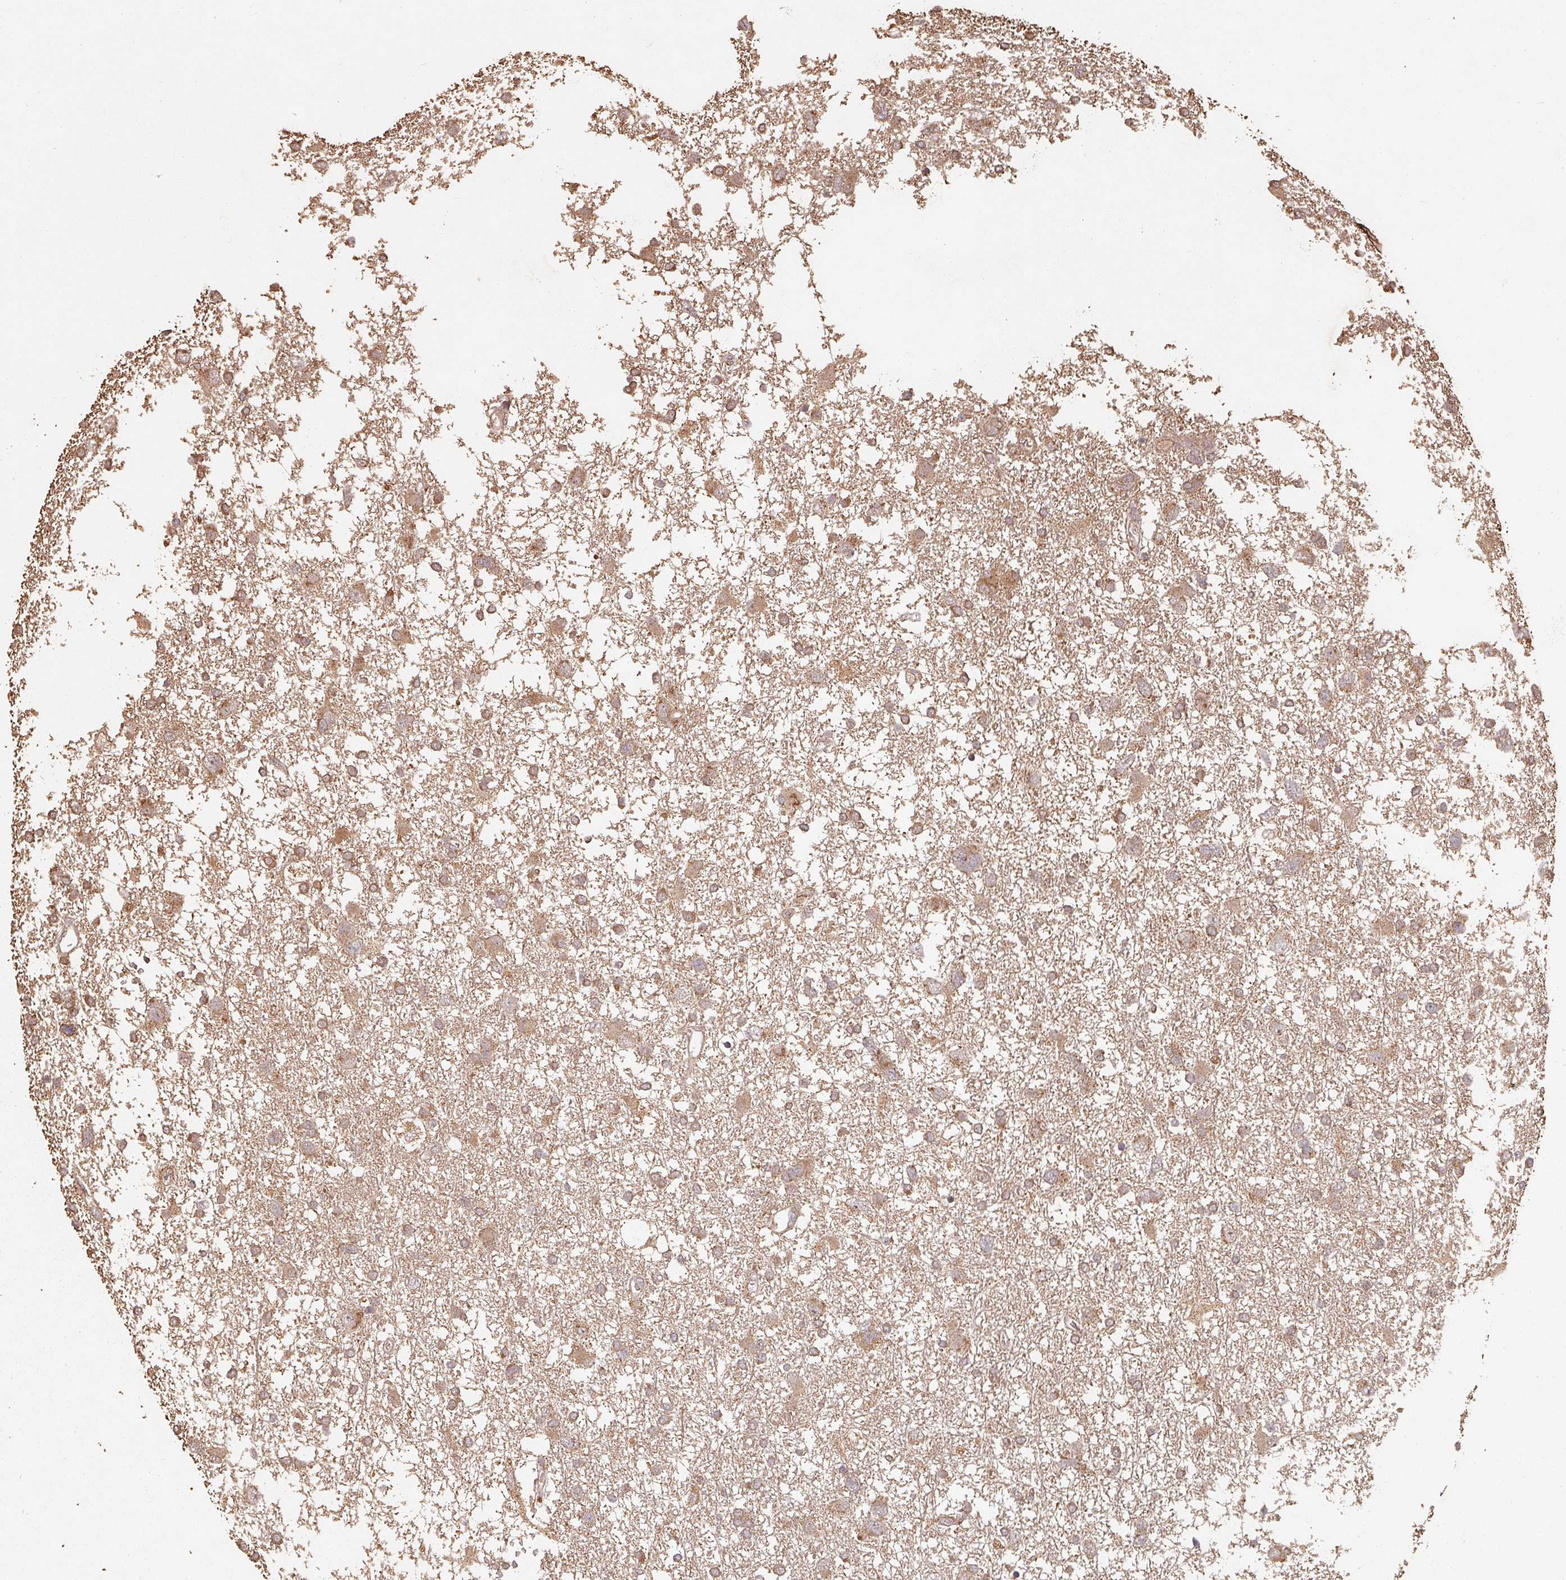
{"staining": {"intensity": "moderate", "quantity": ">75%", "location": "cytoplasmic/membranous"}, "tissue": "glioma", "cell_type": "Tumor cells", "image_type": "cancer", "snomed": [{"axis": "morphology", "description": "Glioma, malignant, High grade"}, {"axis": "topography", "description": "Brain"}], "caption": "Immunohistochemistry (IHC) (DAB (3,3'-diaminobenzidine)) staining of human glioma displays moderate cytoplasmic/membranous protein positivity in about >75% of tumor cells. (DAB IHC, brown staining for protein, blue staining for nuclei).", "gene": "EID1", "patient": {"sex": "male", "age": 61}}